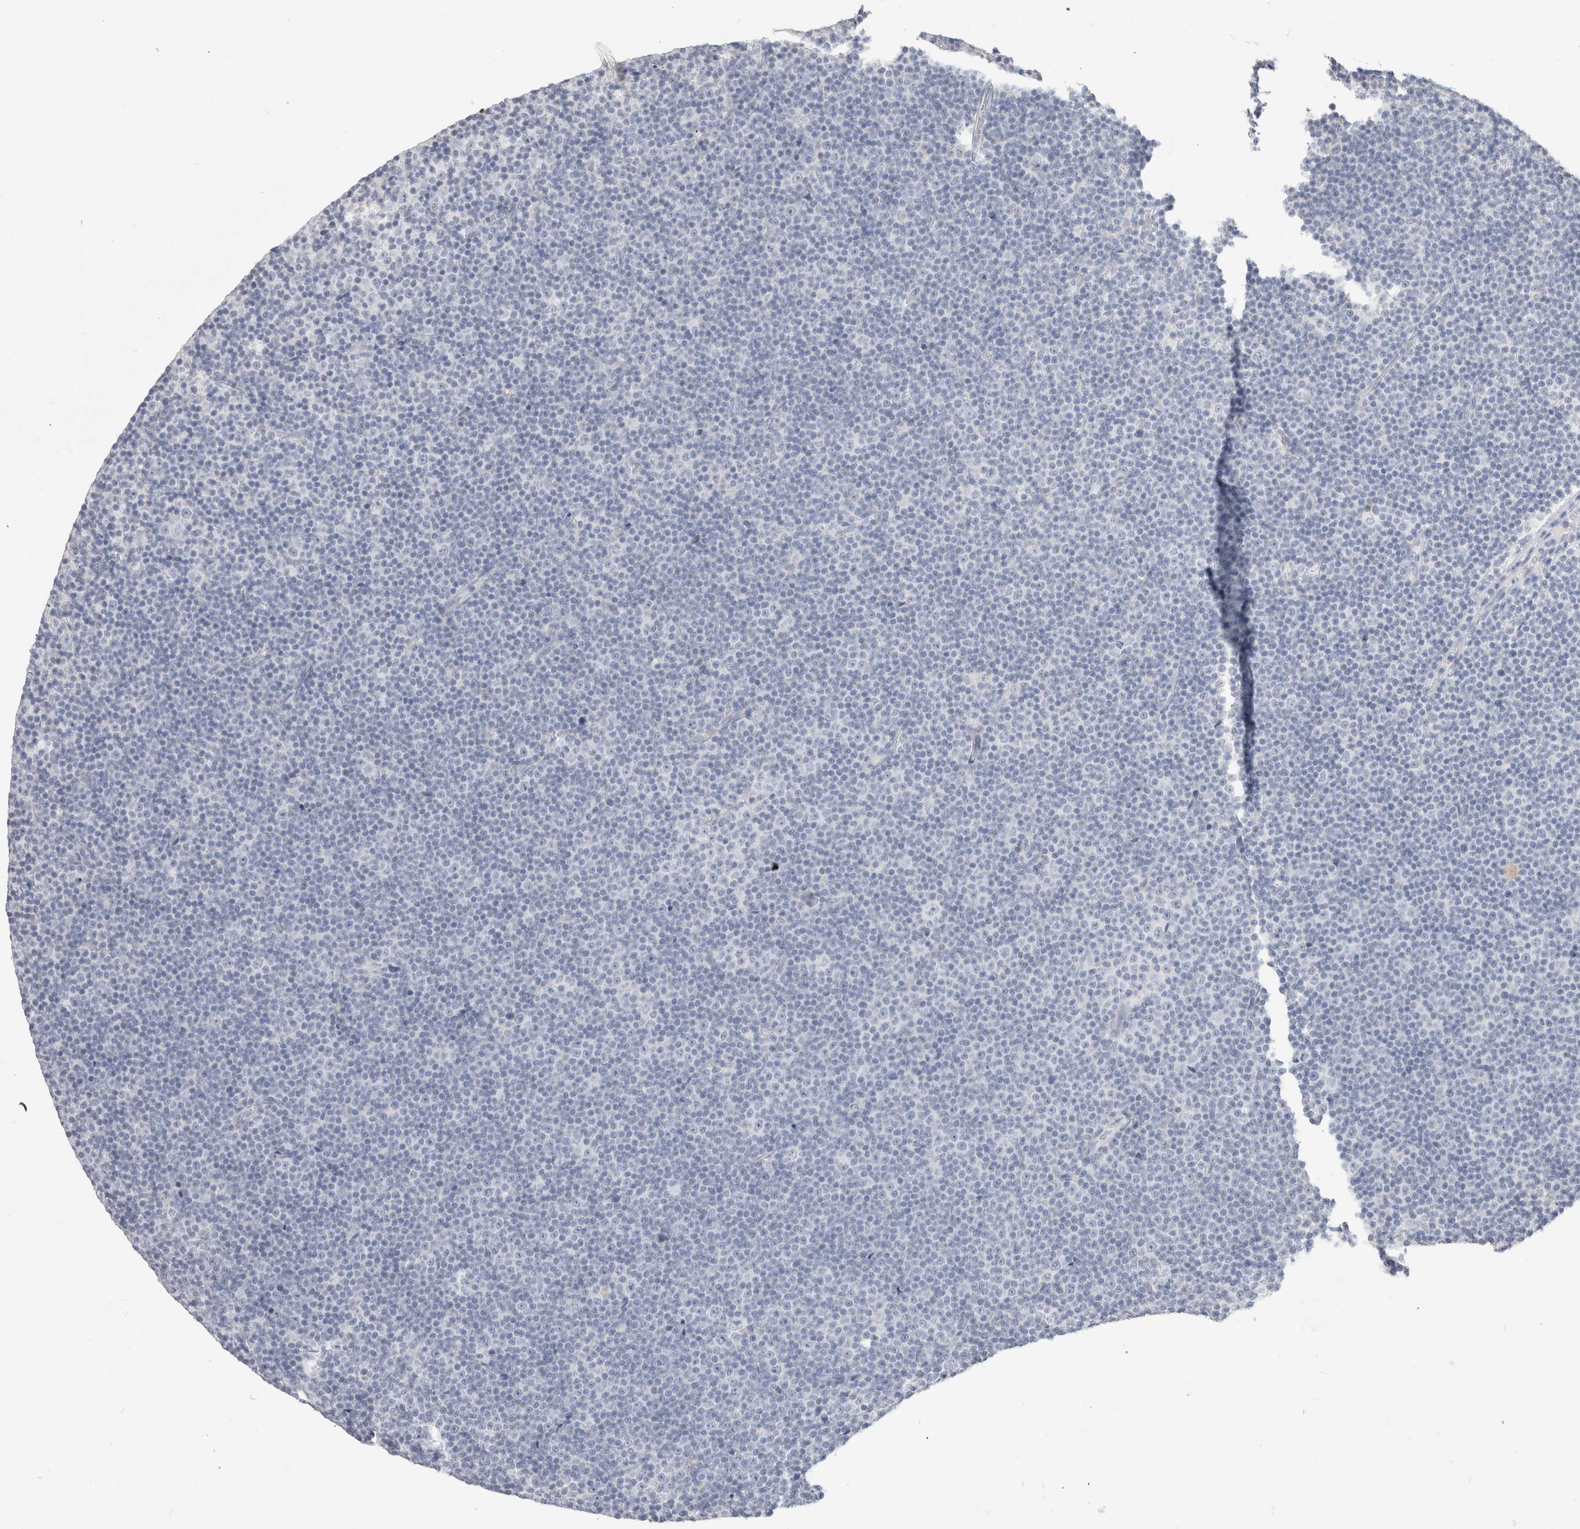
{"staining": {"intensity": "negative", "quantity": "none", "location": "none"}, "tissue": "lymphoma", "cell_type": "Tumor cells", "image_type": "cancer", "snomed": [{"axis": "morphology", "description": "Malignant lymphoma, non-Hodgkin's type, Low grade"}, {"axis": "topography", "description": "Lymph node"}], "caption": "Immunohistochemistry (IHC) of human lymphoma displays no expression in tumor cells.", "gene": "SLC6A1", "patient": {"sex": "female", "age": 67}}